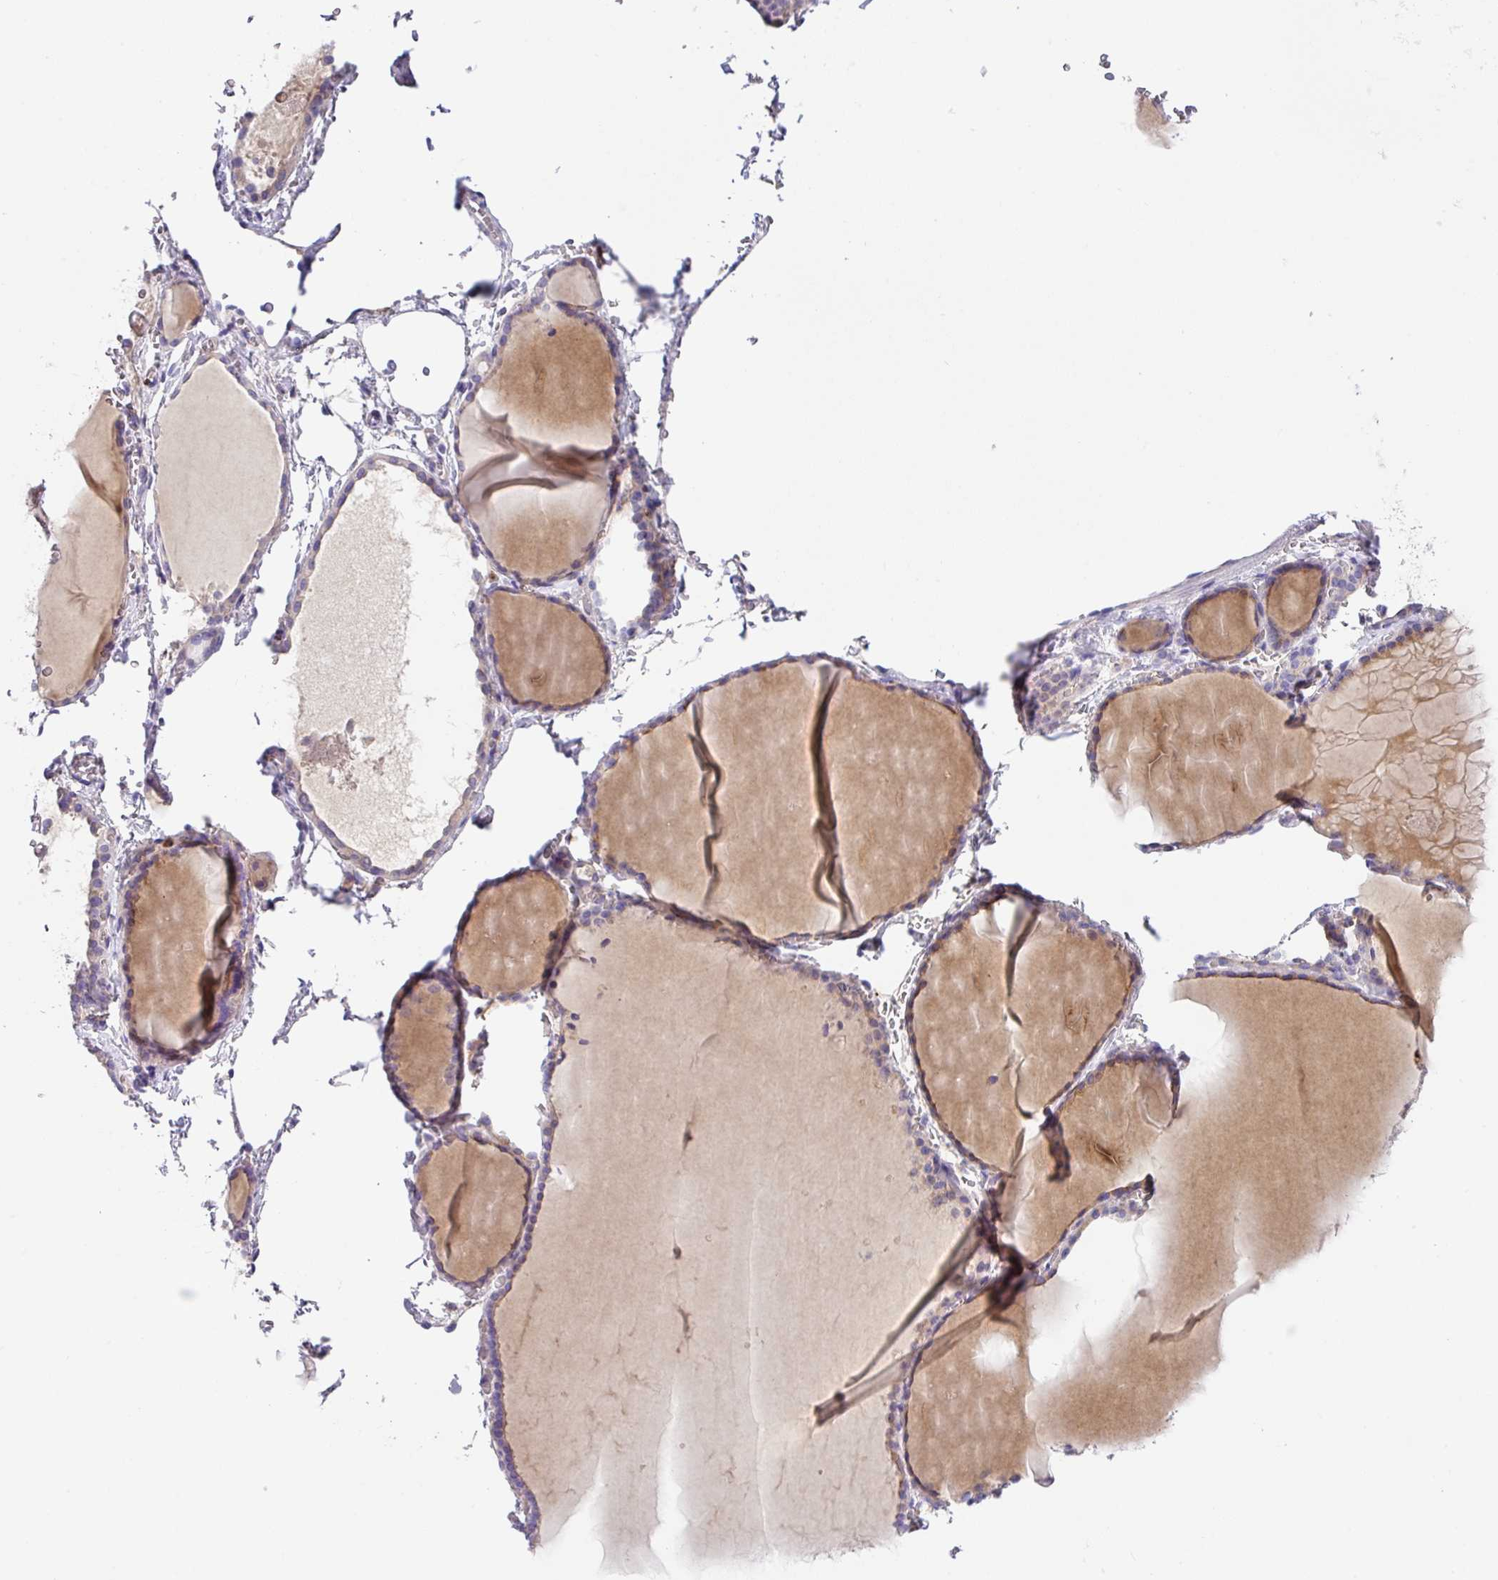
{"staining": {"intensity": "moderate", "quantity": "<25%", "location": "cytoplasmic/membranous"}, "tissue": "thyroid gland", "cell_type": "Glandular cells", "image_type": "normal", "snomed": [{"axis": "morphology", "description": "Normal tissue, NOS"}, {"axis": "topography", "description": "Thyroid gland"}], "caption": "Immunohistochemical staining of benign human thyroid gland reveals low levels of moderate cytoplasmic/membranous expression in about <25% of glandular cells.", "gene": "CRISP3", "patient": {"sex": "female", "age": 49}}